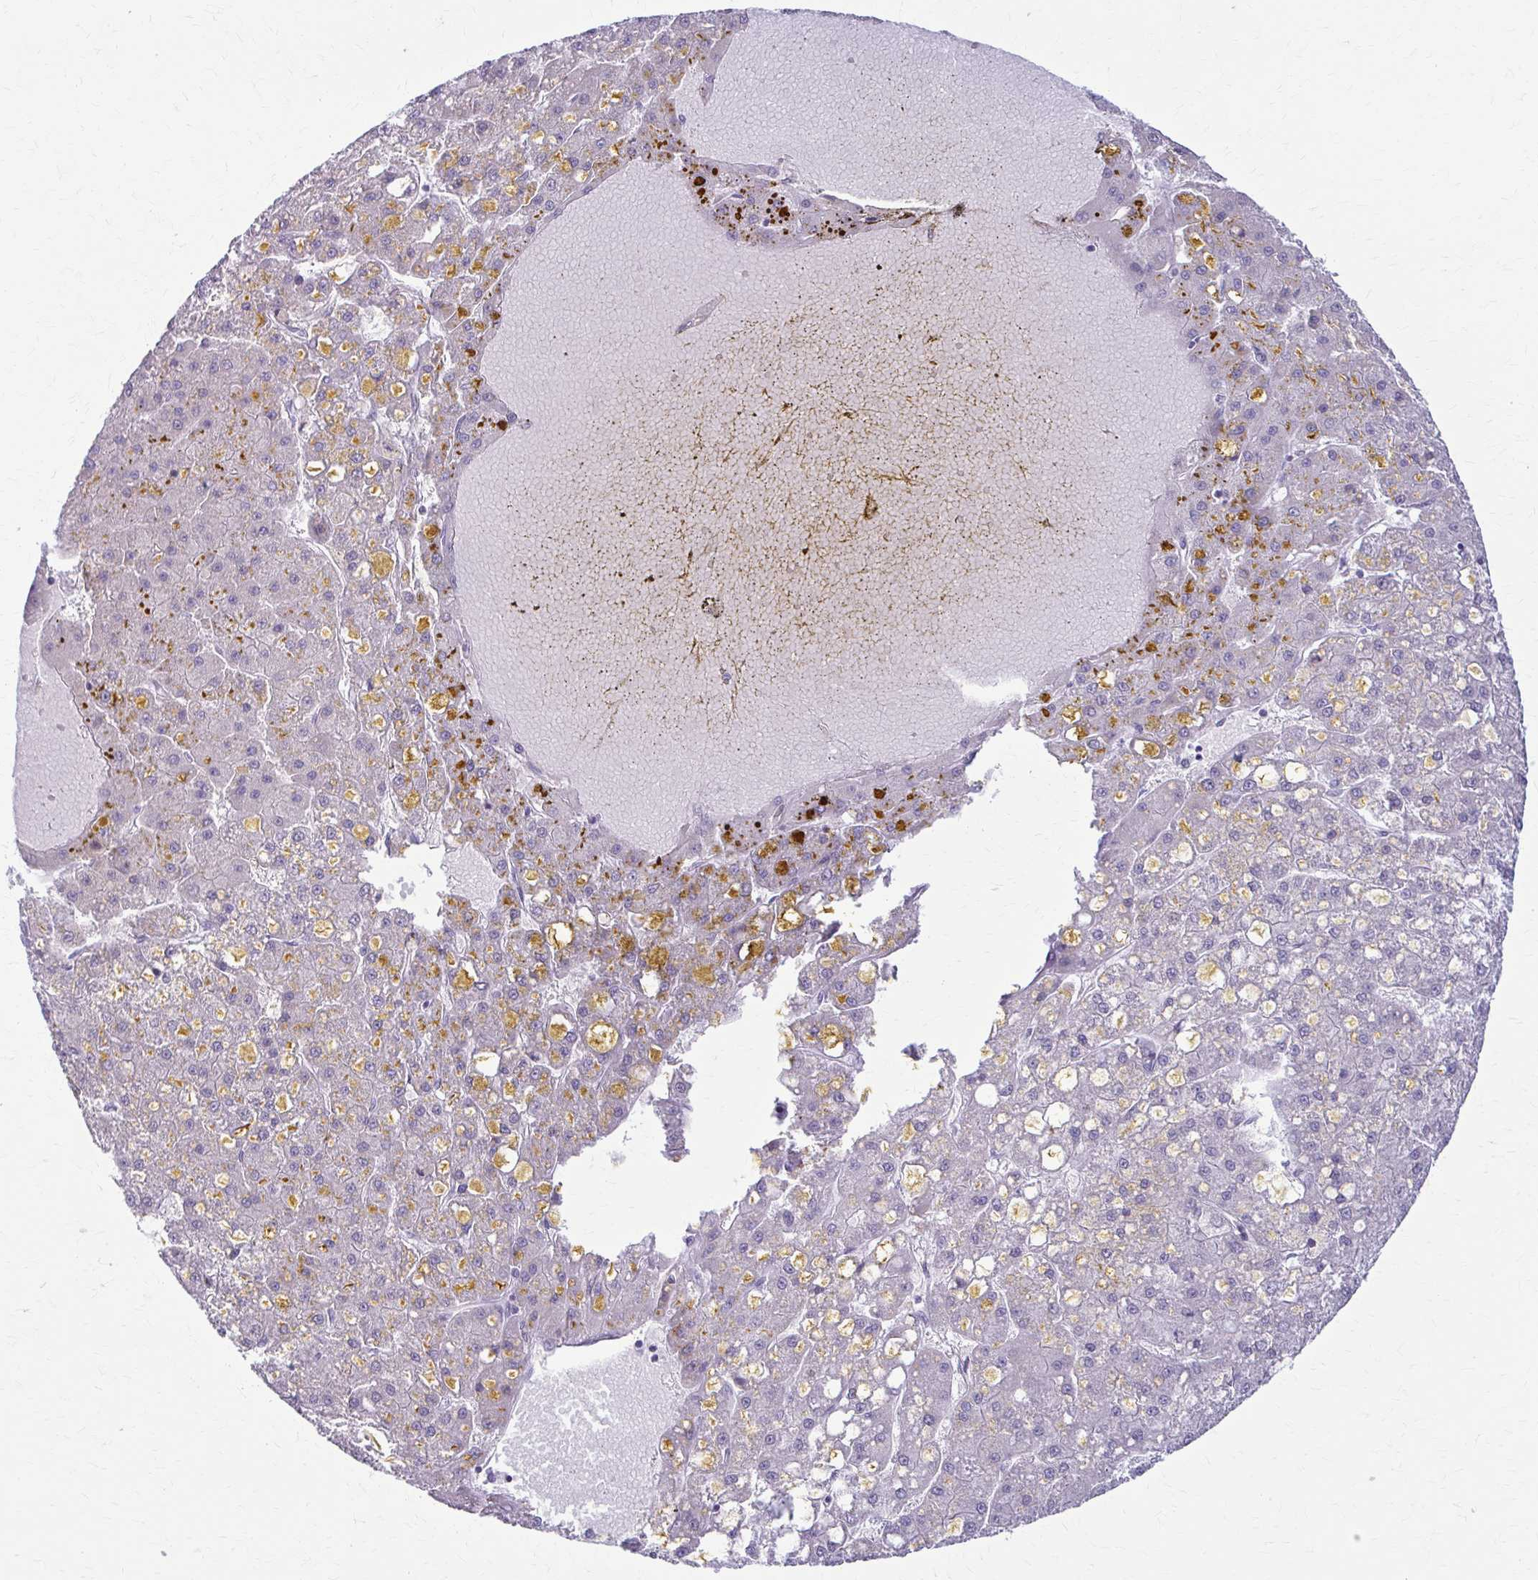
{"staining": {"intensity": "negative", "quantity": "none", "location": "none"}, "tissue": "liver cancer", "cell_type": "Tumor cells", "image_type": "cancer", "snomed": [{"axis": "morphology", "description": "Carcinoma, Hepatocellular, NOS"}, {"axis": "topography", "description": "Liver"}], "caption": "This image is of hepatocellular carcinoma (liver) stained with IHC to label a protein in brown with the nuclei are counter-stained blue. There is no expression in tumor cells.", "gene": "LDLRAP1", "patient": {"sex": "male", "age": 67}}